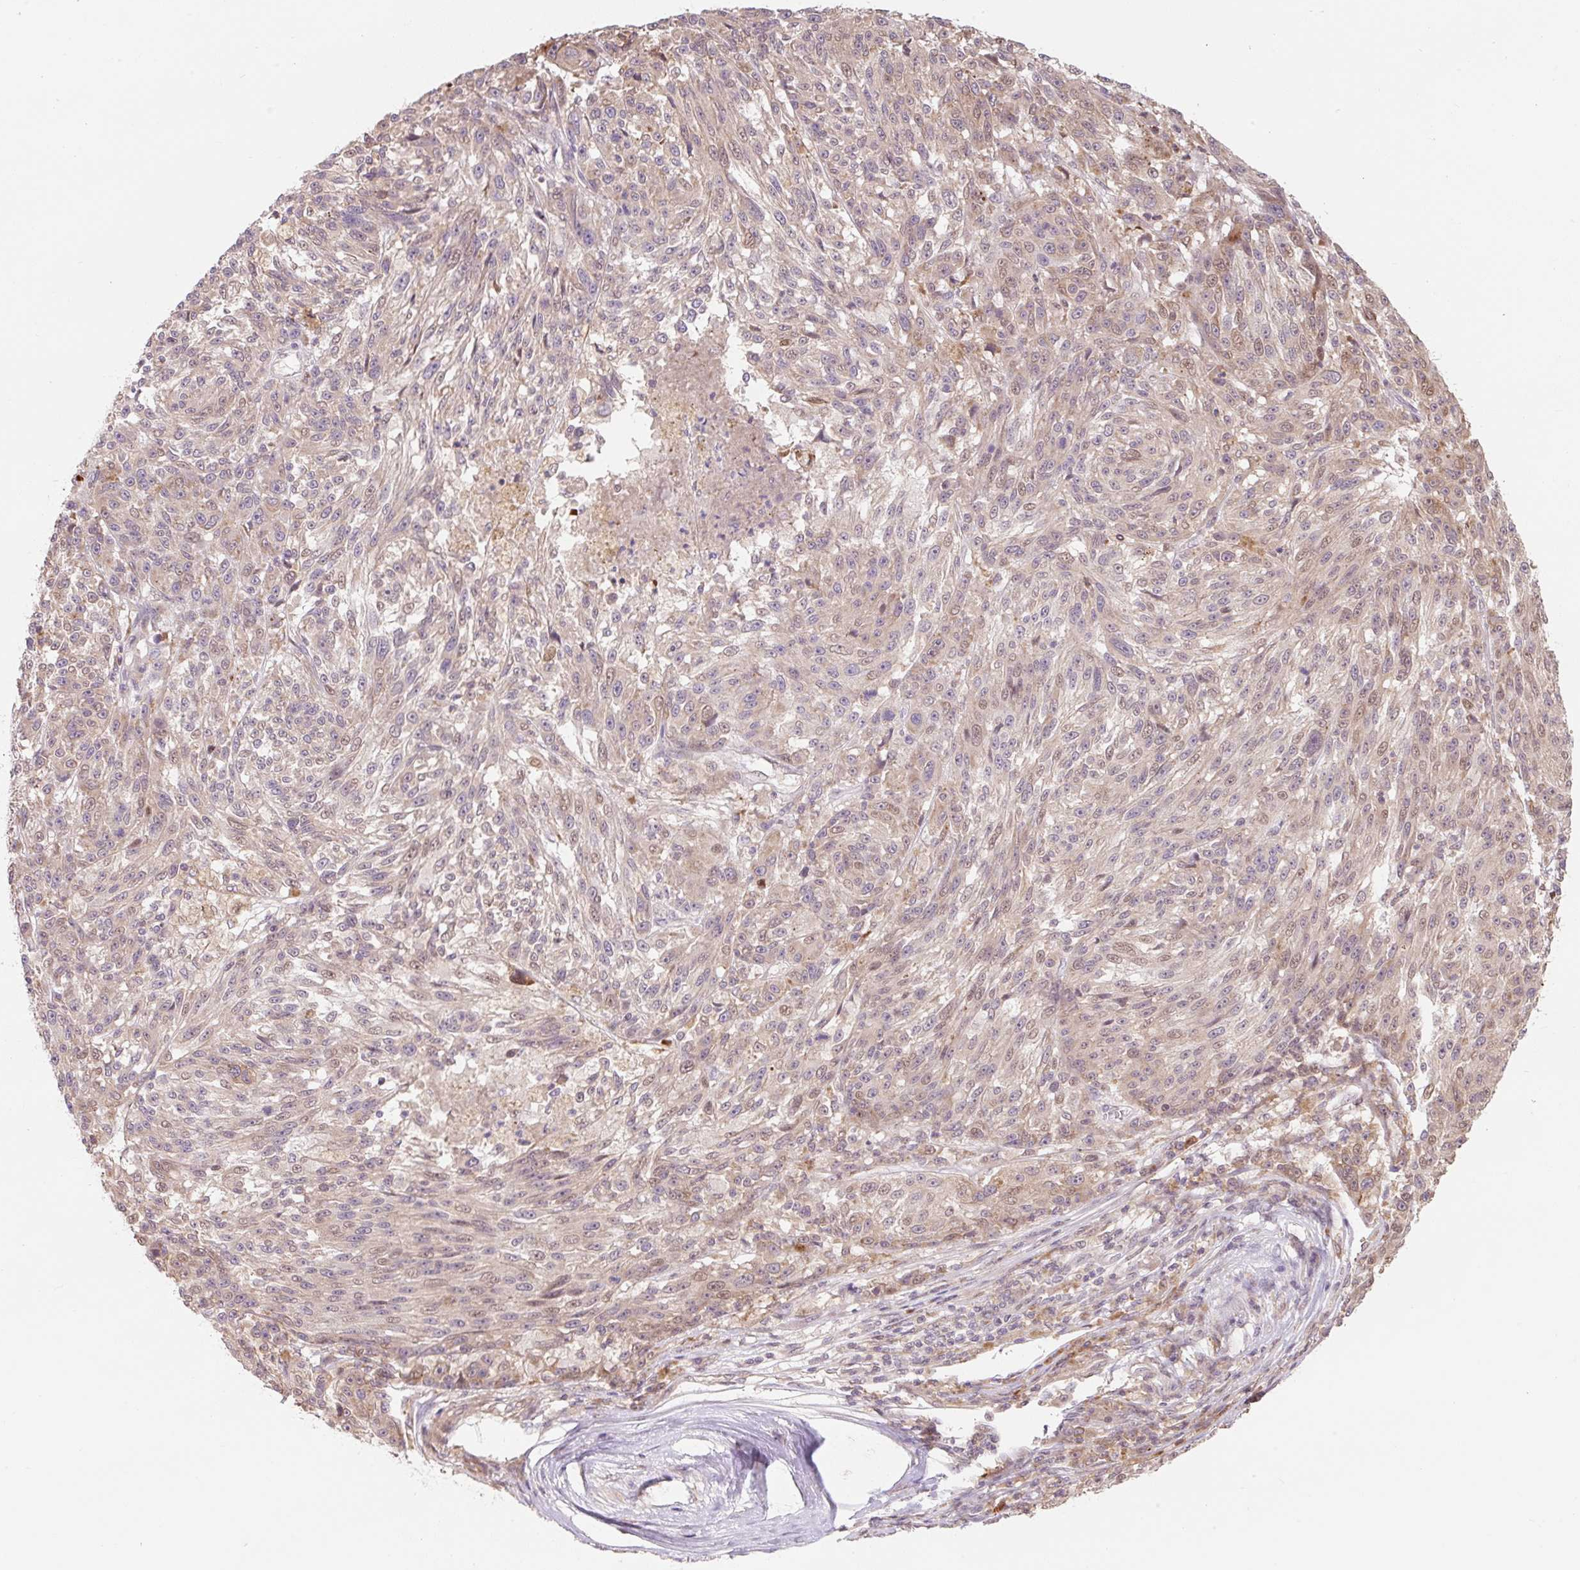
{"staining": {"intensity": "weak", "quantity": ">75%", "location": "cytoplasmic/membranous"}, "tissue": "melanoma", "cell_type": "Tumor cells", "image_type": "cancer", "snomed": [{"axis": "morphology", "description": "Malignant melanoma, NOS"}, {"axis": "topography", "description": "Skin"}], "caption": "Tumor cells display low levels of weak cytoplasmic/membranous positivity in about >75% of cells in melanoma. The staining was performed using DAB to visualize the protein expression in brown, while the nuclei were stained in blue with hematoxylin (Magnification: 20x).", "gene": "EMC10", "patient": {"sex": "male", "age": 53}}